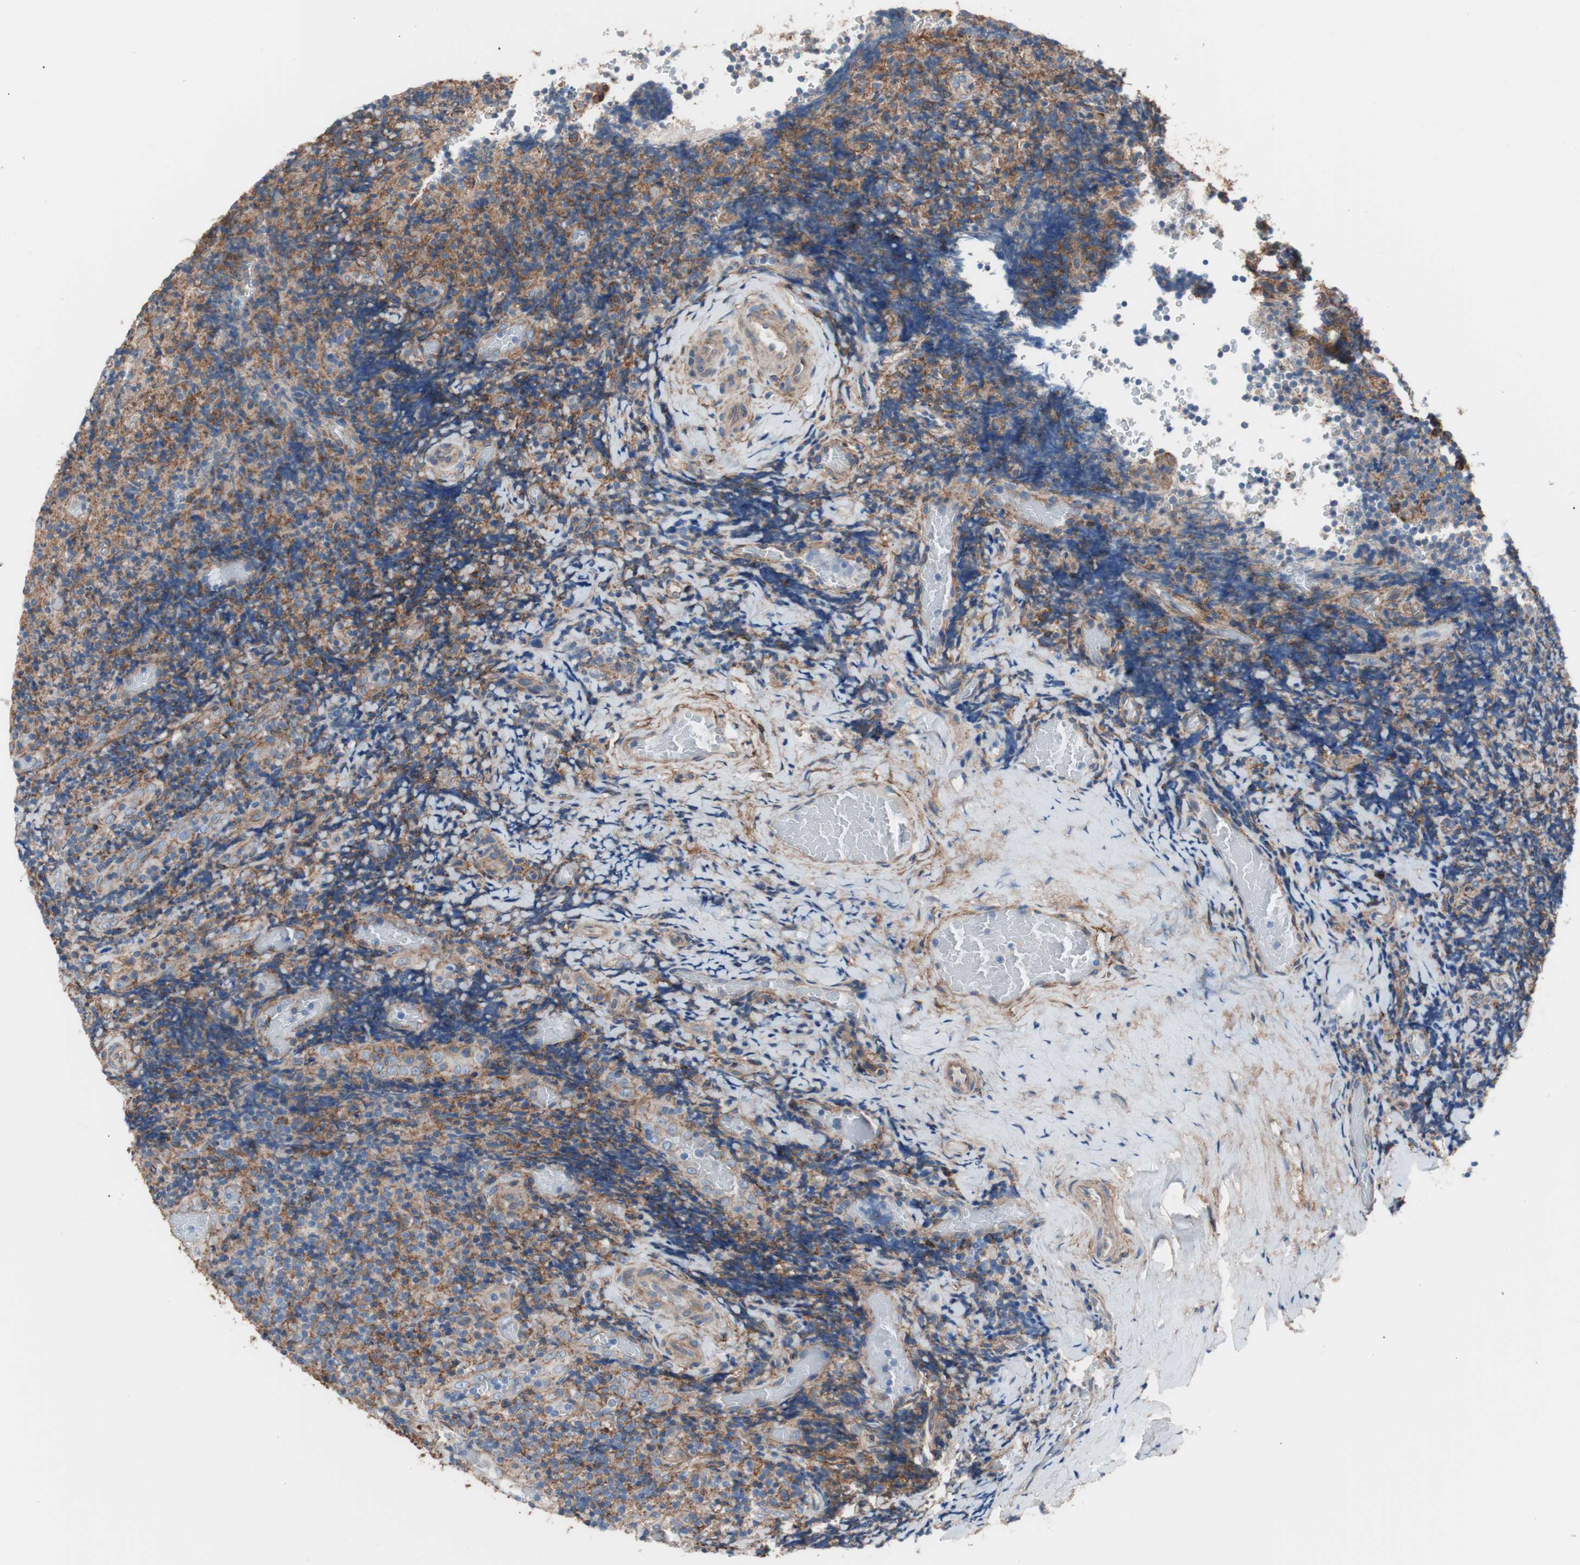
{"staining": {"intensity": "moderate", "quantity": "<25%", "location": "cytoplasmic/membranous"}, "tissue": "lymphoma", "cell_type": "Tumor cells", "image_type": "cancer", "snomed": [{"axis": "morphology", "description": "Malignant lymphoma, non-Hodgkin's type, High grade"}, {"axis": "topography", "description": "Tonsil"}], "caption": "This histopathology image displays immunohistochemistry (IHC) staining of lymphoma, with low moderate cytoplasmic/membranous staining in approximately <25% of tumor cells.", "gene": "CD81", "patient": {"sex": "female", "age": 36}}